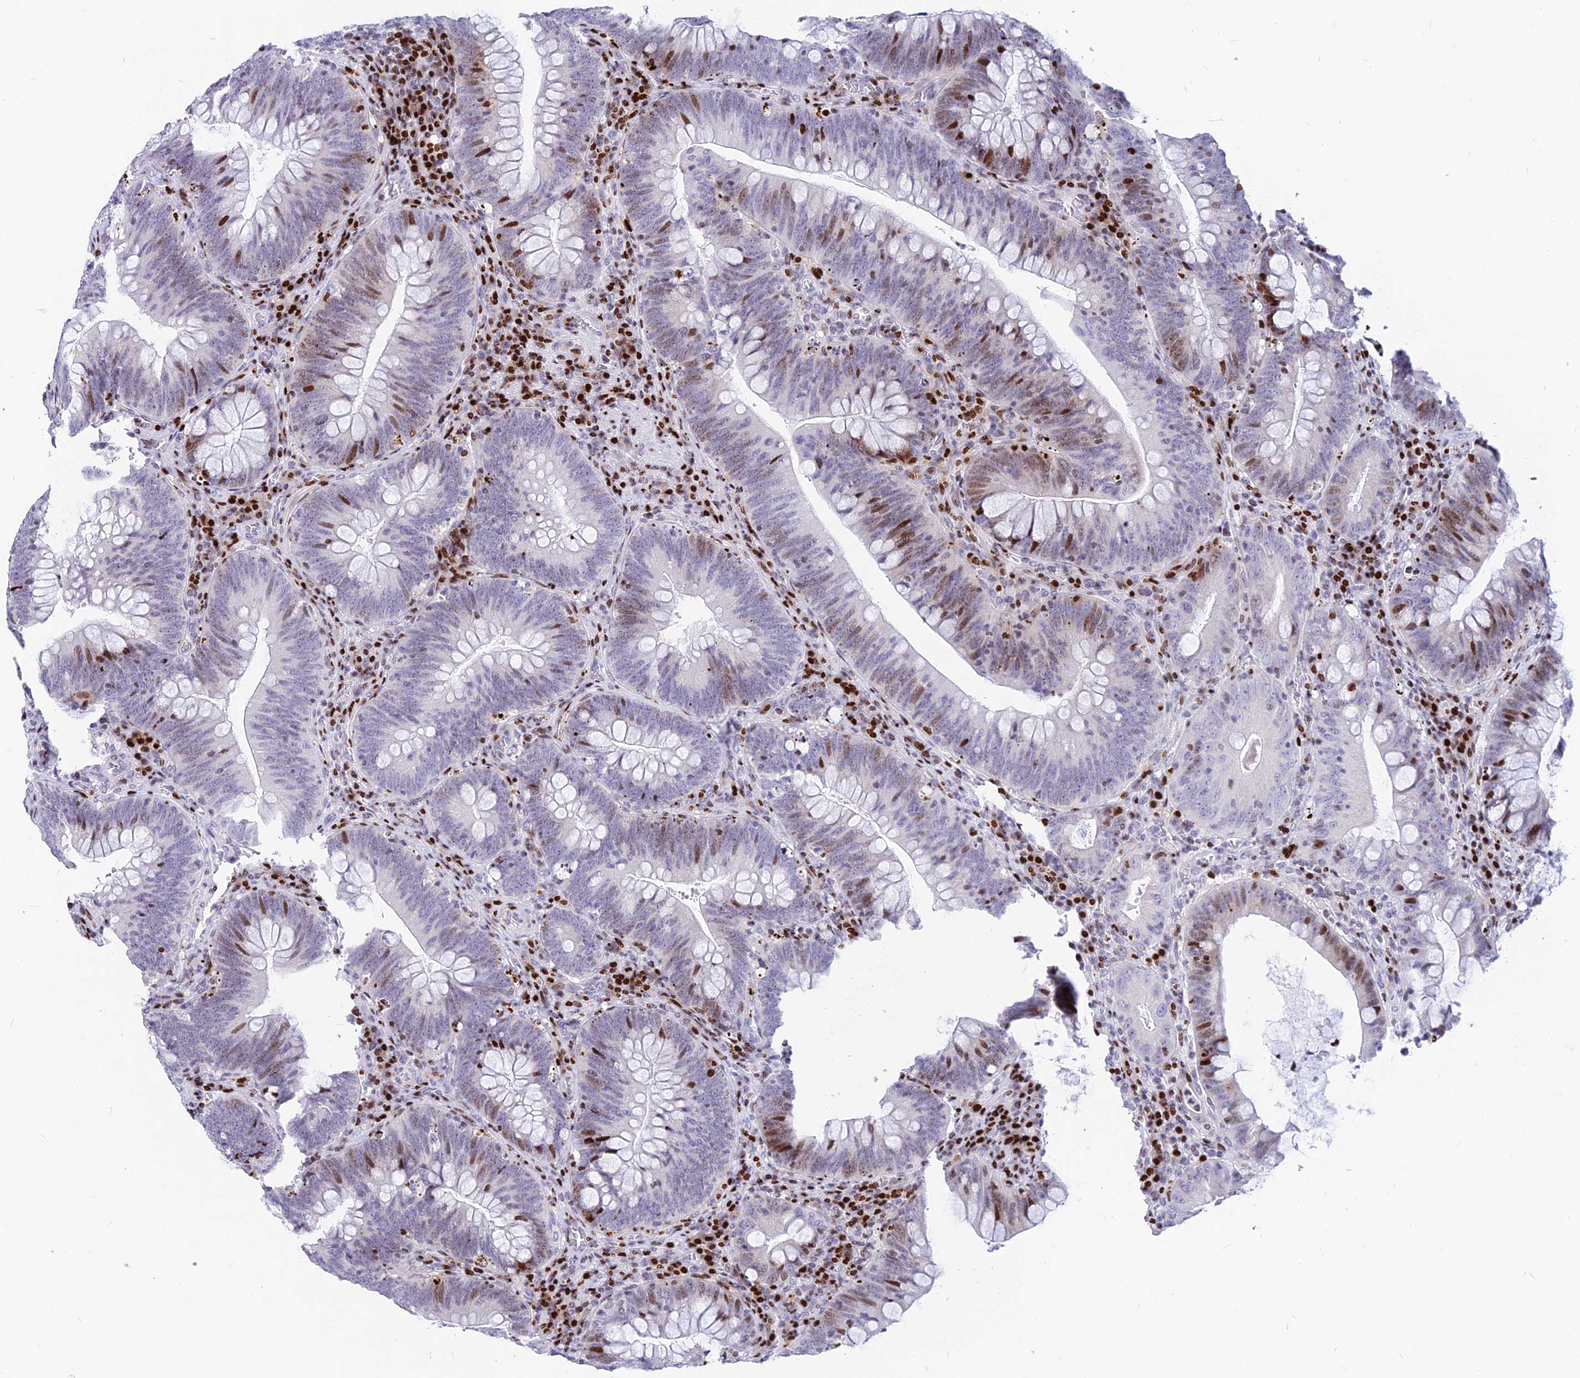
{"staining": {"intensity": "moderate", "quantity": "<25%", "location": "nuclear"}, "tissue": "colorectal cancer", "cell_type": "Tumor cells", "image_type": "cancer", "snomed": [{"axis": "morphology", "description": "Normal tissue, NOS"}, {"axis": "topography", "description": "Colon"}], "caption": "Immunohistochemical staining of colorectal cancer demonstrates low levels of moderate nuclear protein staining in approximately <25% of tumor cells.", "gene": "PRPS1", "patient": {"sex": "female", "age": 82}}